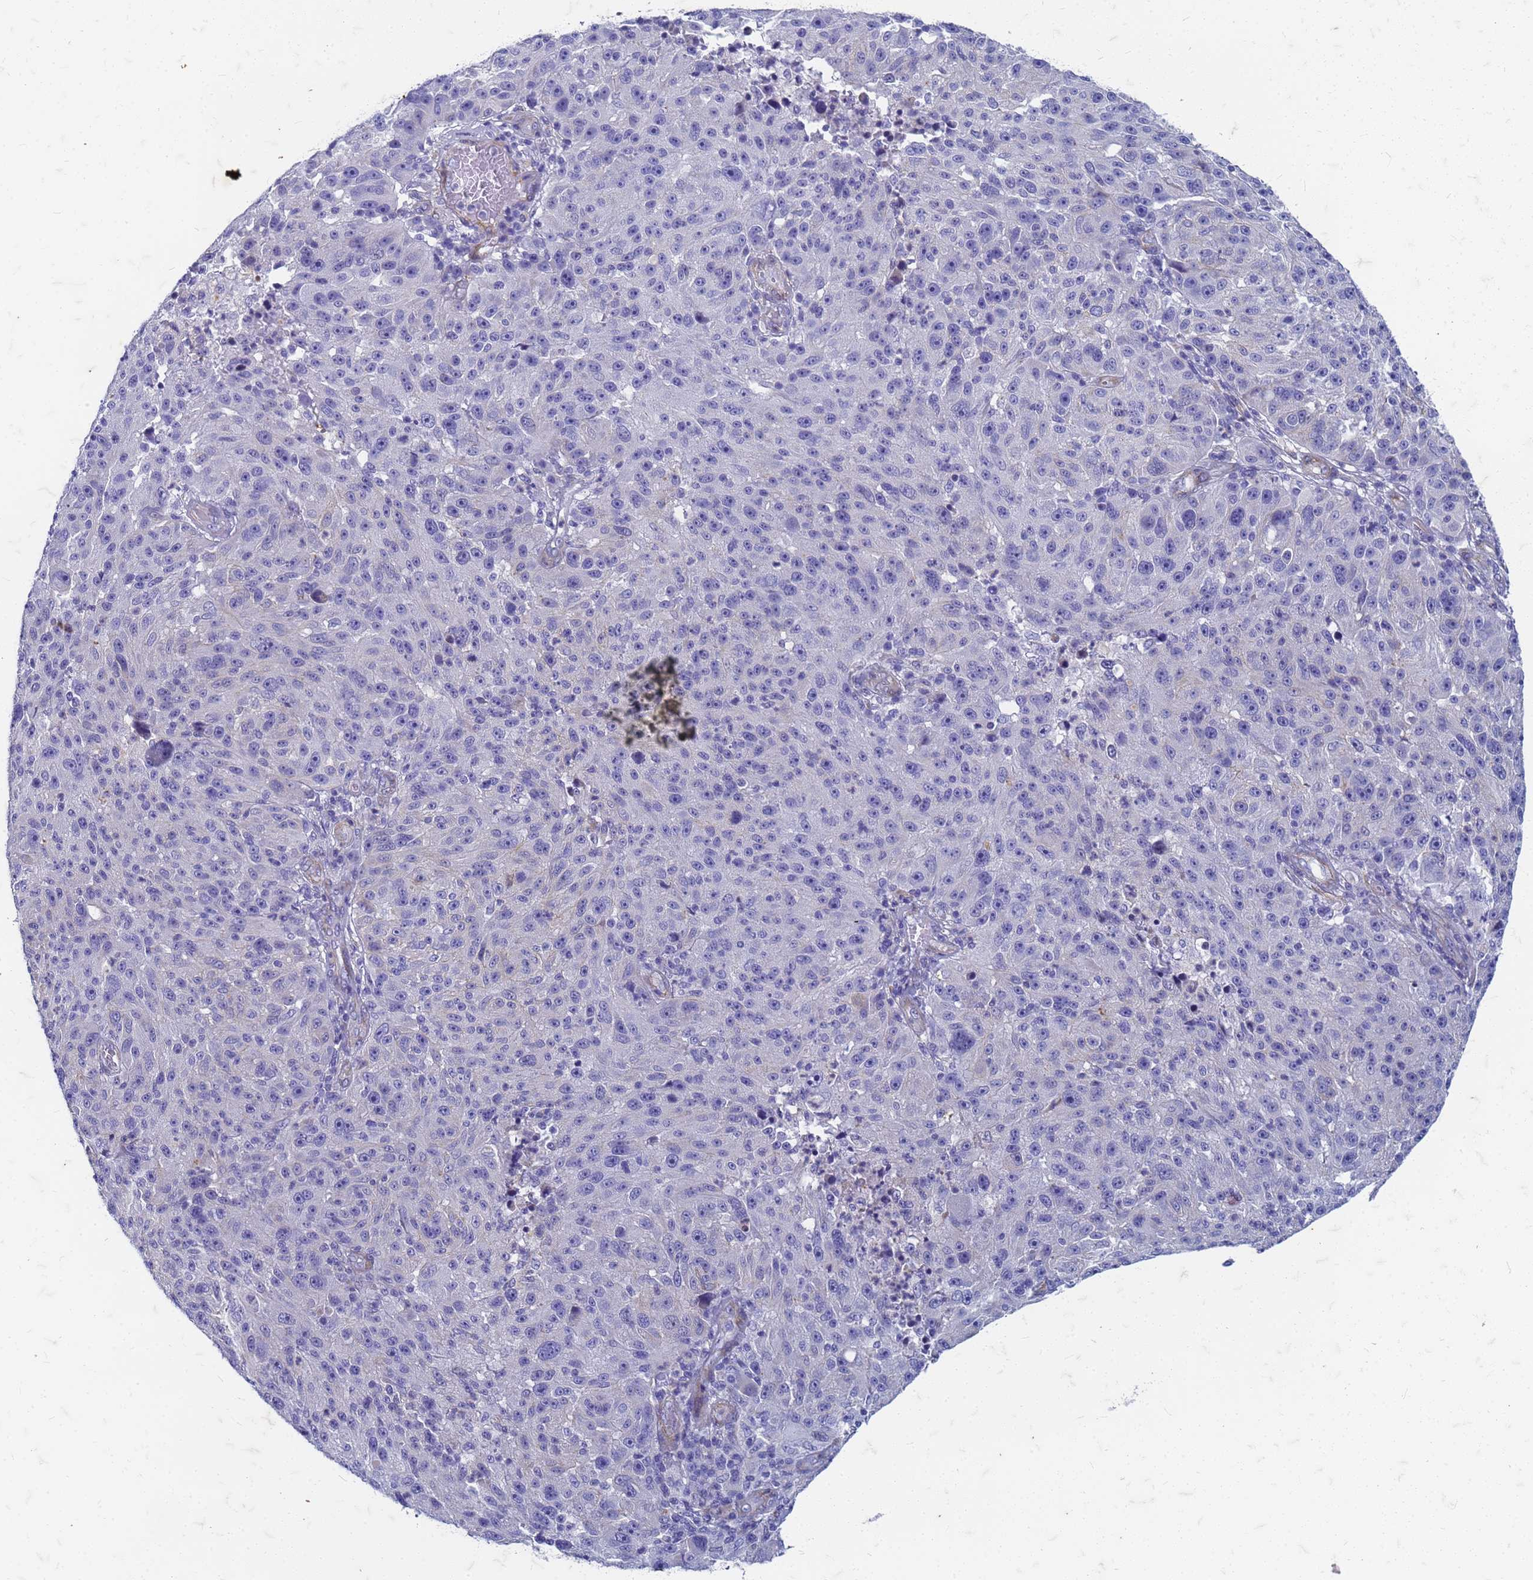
{"staining": {"intensity": "negative", "quantity": "none", "location": "none"}, "tissue": "melanoma", "cell_type": "Tumor cells", "image_type": "cancer", "snomed": [{"axis": "morphology", "description": "Malignant melanoma, NOS"}, {"axis": "topography", "description": "Skin"}], "caption": "Melanoma stained for a protein using immunohistochemistry exhibits no staining tumor cells.", "gene": "TRIM64B", "patient": {"sex": "male", "age": 53}}